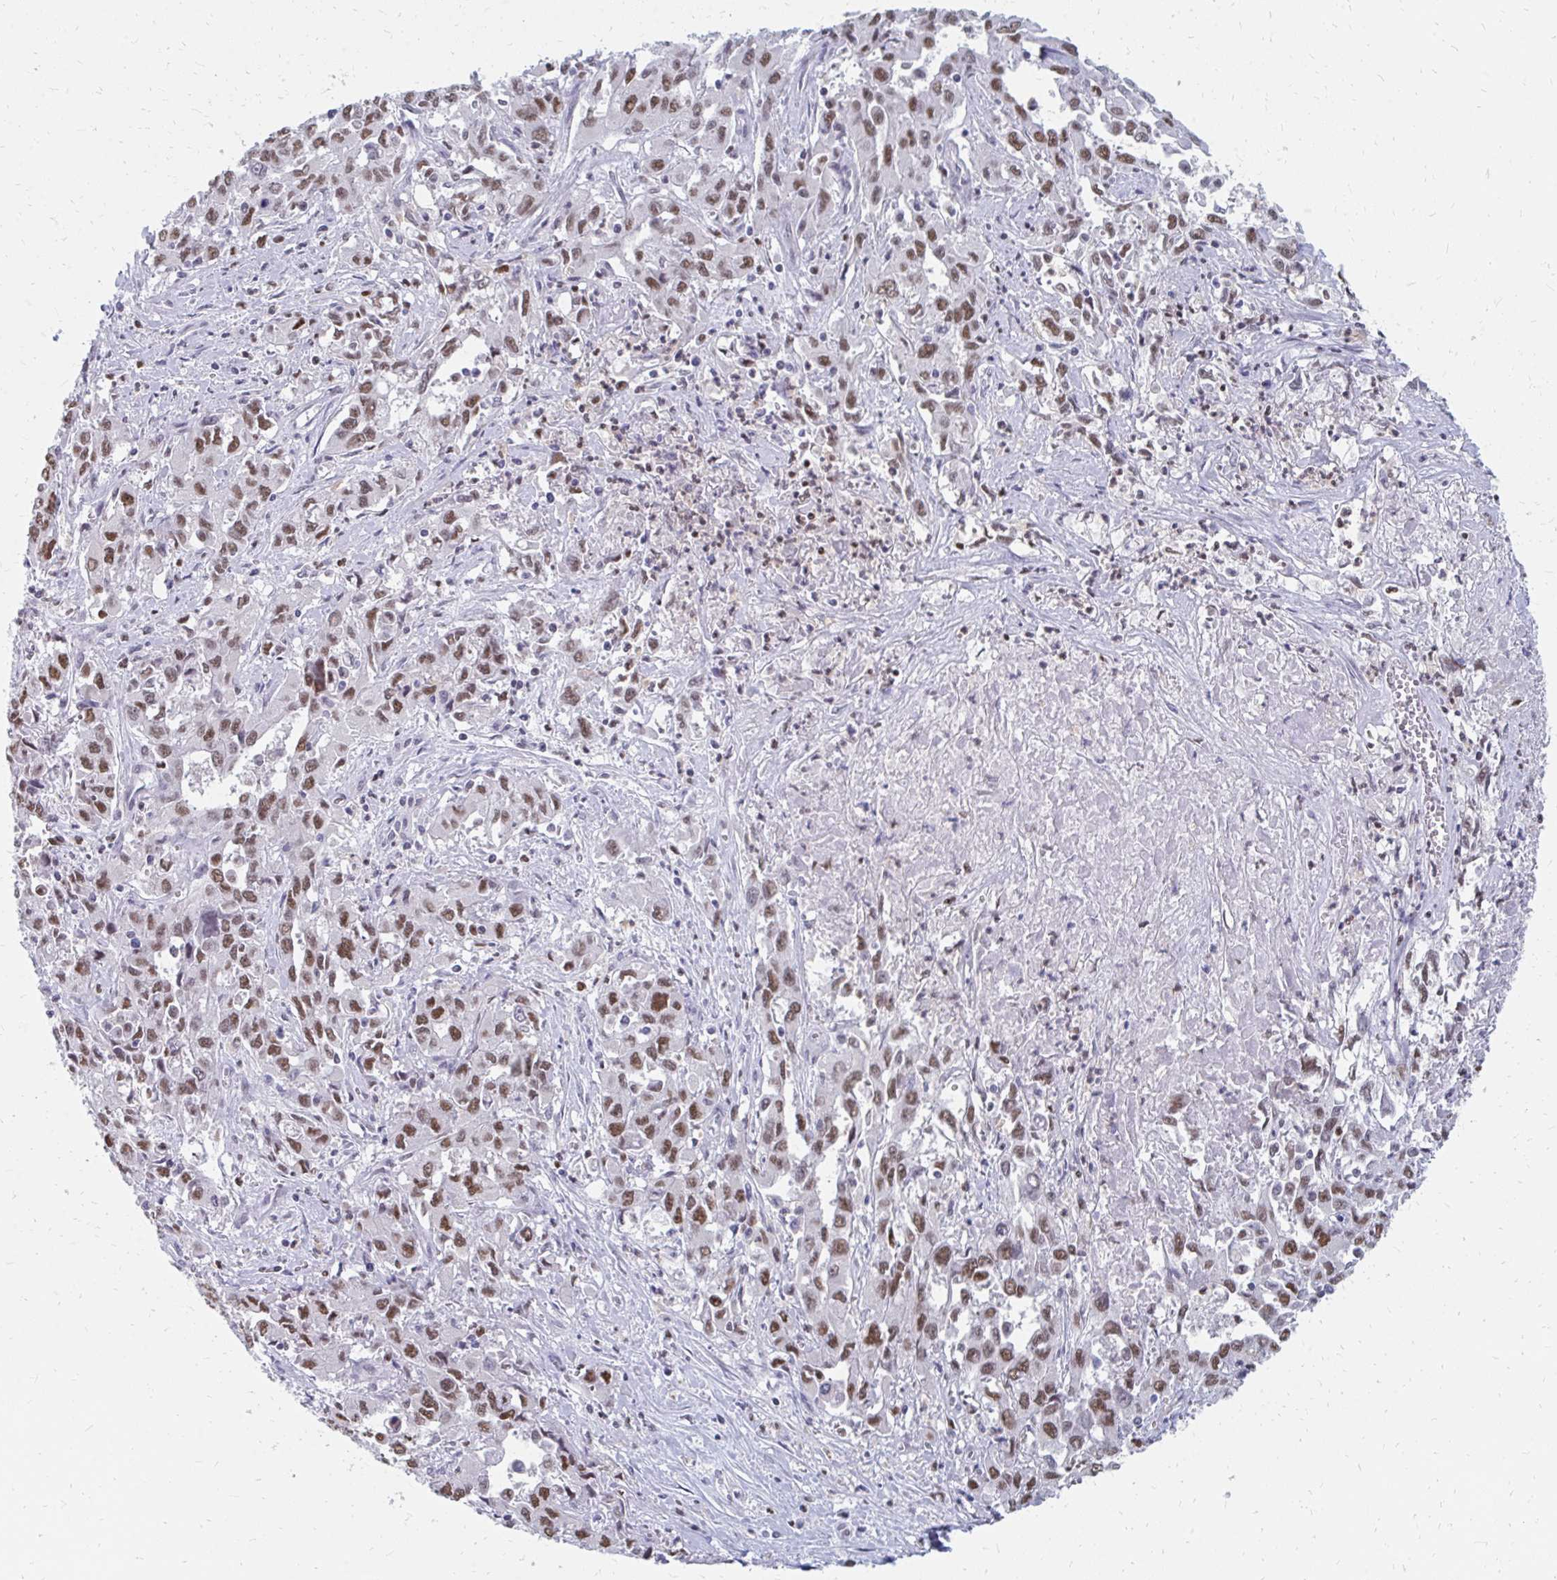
{"staining": {"intensity": "moderate", "quantity": ">75%", "location": "nuclear"}, "tissue": "liver cancer", "cell_type": "Tumor cells", "image_type": "cancer", "snomed": [{"axis": "morphology", "description": "Carcinoma, Hepatocellular, NOS"}, {"axis": "topography", "description": "Liver"}], "caption": "Immunohistochemical staining of liver hepatocellular carcinoma exhibits medium levels of moderate nuclear staining in about >75% of tumor cells.", "gene": "PLK3", "patient": {"sex": "male", "age": 63}}